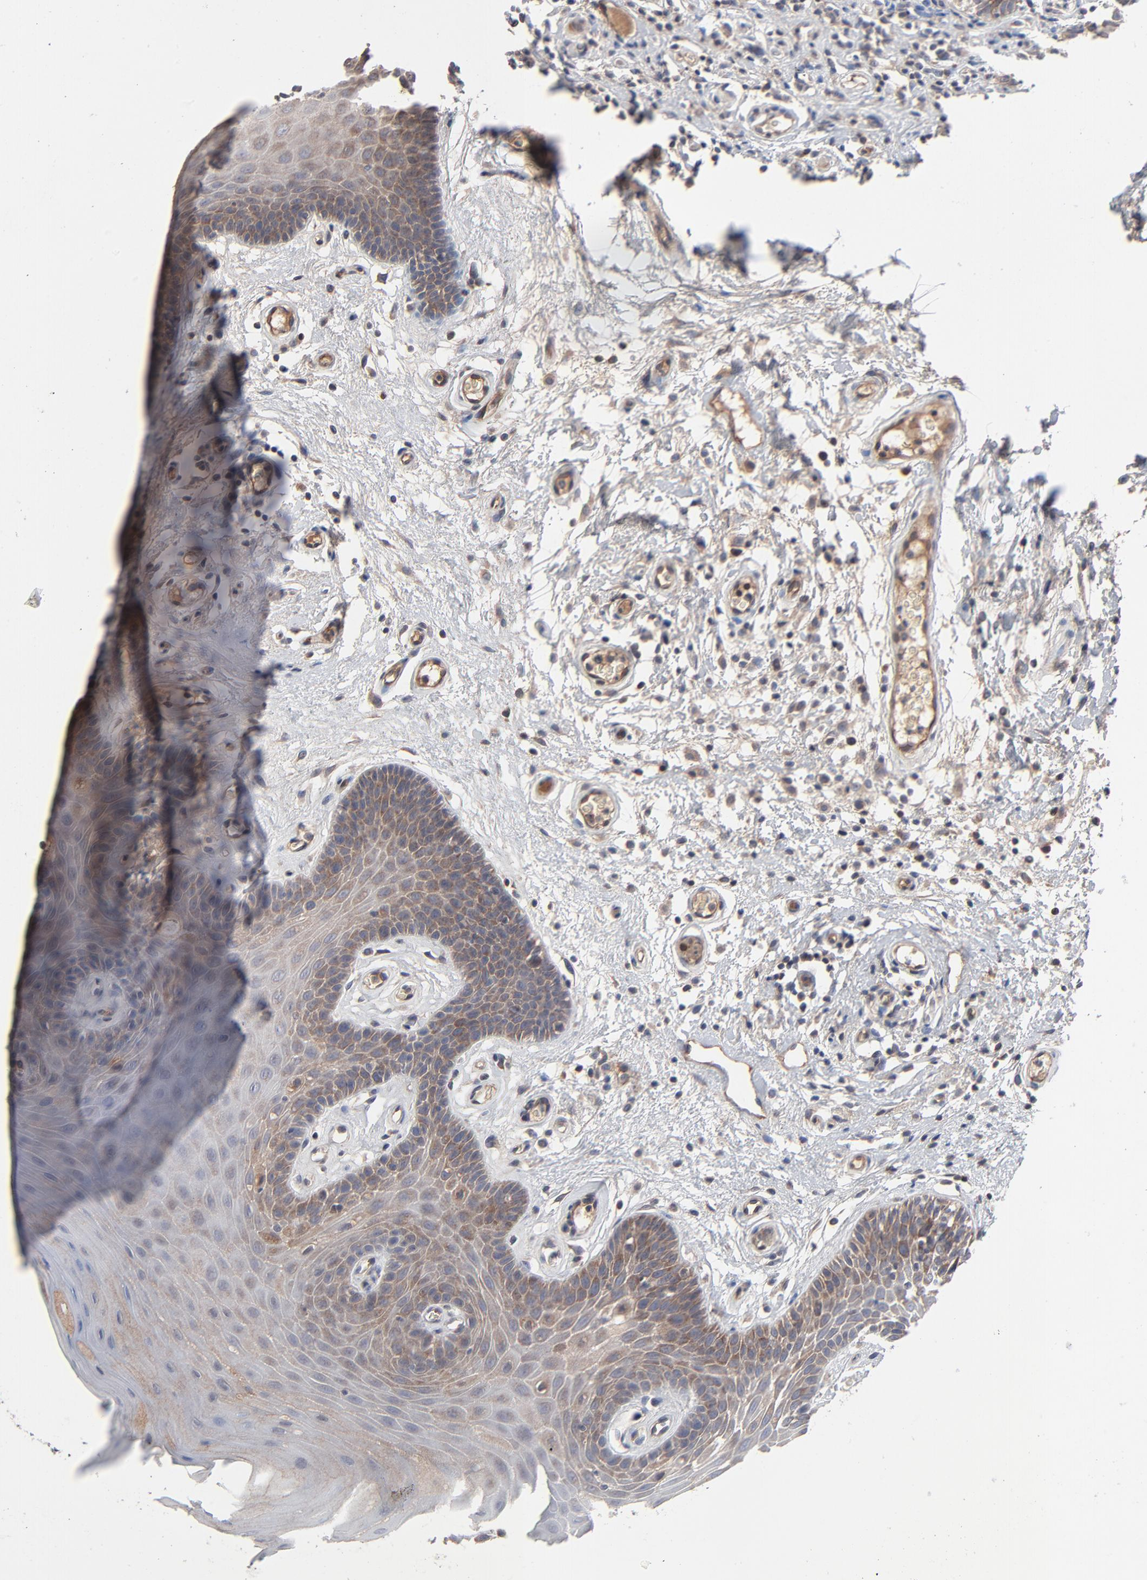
{"staining": {"intensity": "moderate", "quantity": "25%-75%", "location": "cytoplasmic/membranous"}, "tissue": "oral mucosa", "cell_type": "Squamous epithelial cells", "image_type": "normal", "snomed": [{"axis": "morphology", "description": "Normal tissue, NOS"}, {"axis": "morphology", "description": "Squamous cell carcinoma, NOS"}, {"axis": "topography", "description": "Skeletal muscle"}, {"axis": "topography", "description": "Oral tissue"}, {"axis": "topography", "description": "Head-Neck"}], "caption": "The histopathology image exhibits a brown stain indicating the presence of a protein in the cytoplasmic/membranous of squamous epithelial cells in oral mucosa. (DAB IHC with brightfield microscopy, high magnification).", "gene": "ABLIM3", "patient": {"sex": "male", "age": 71}}